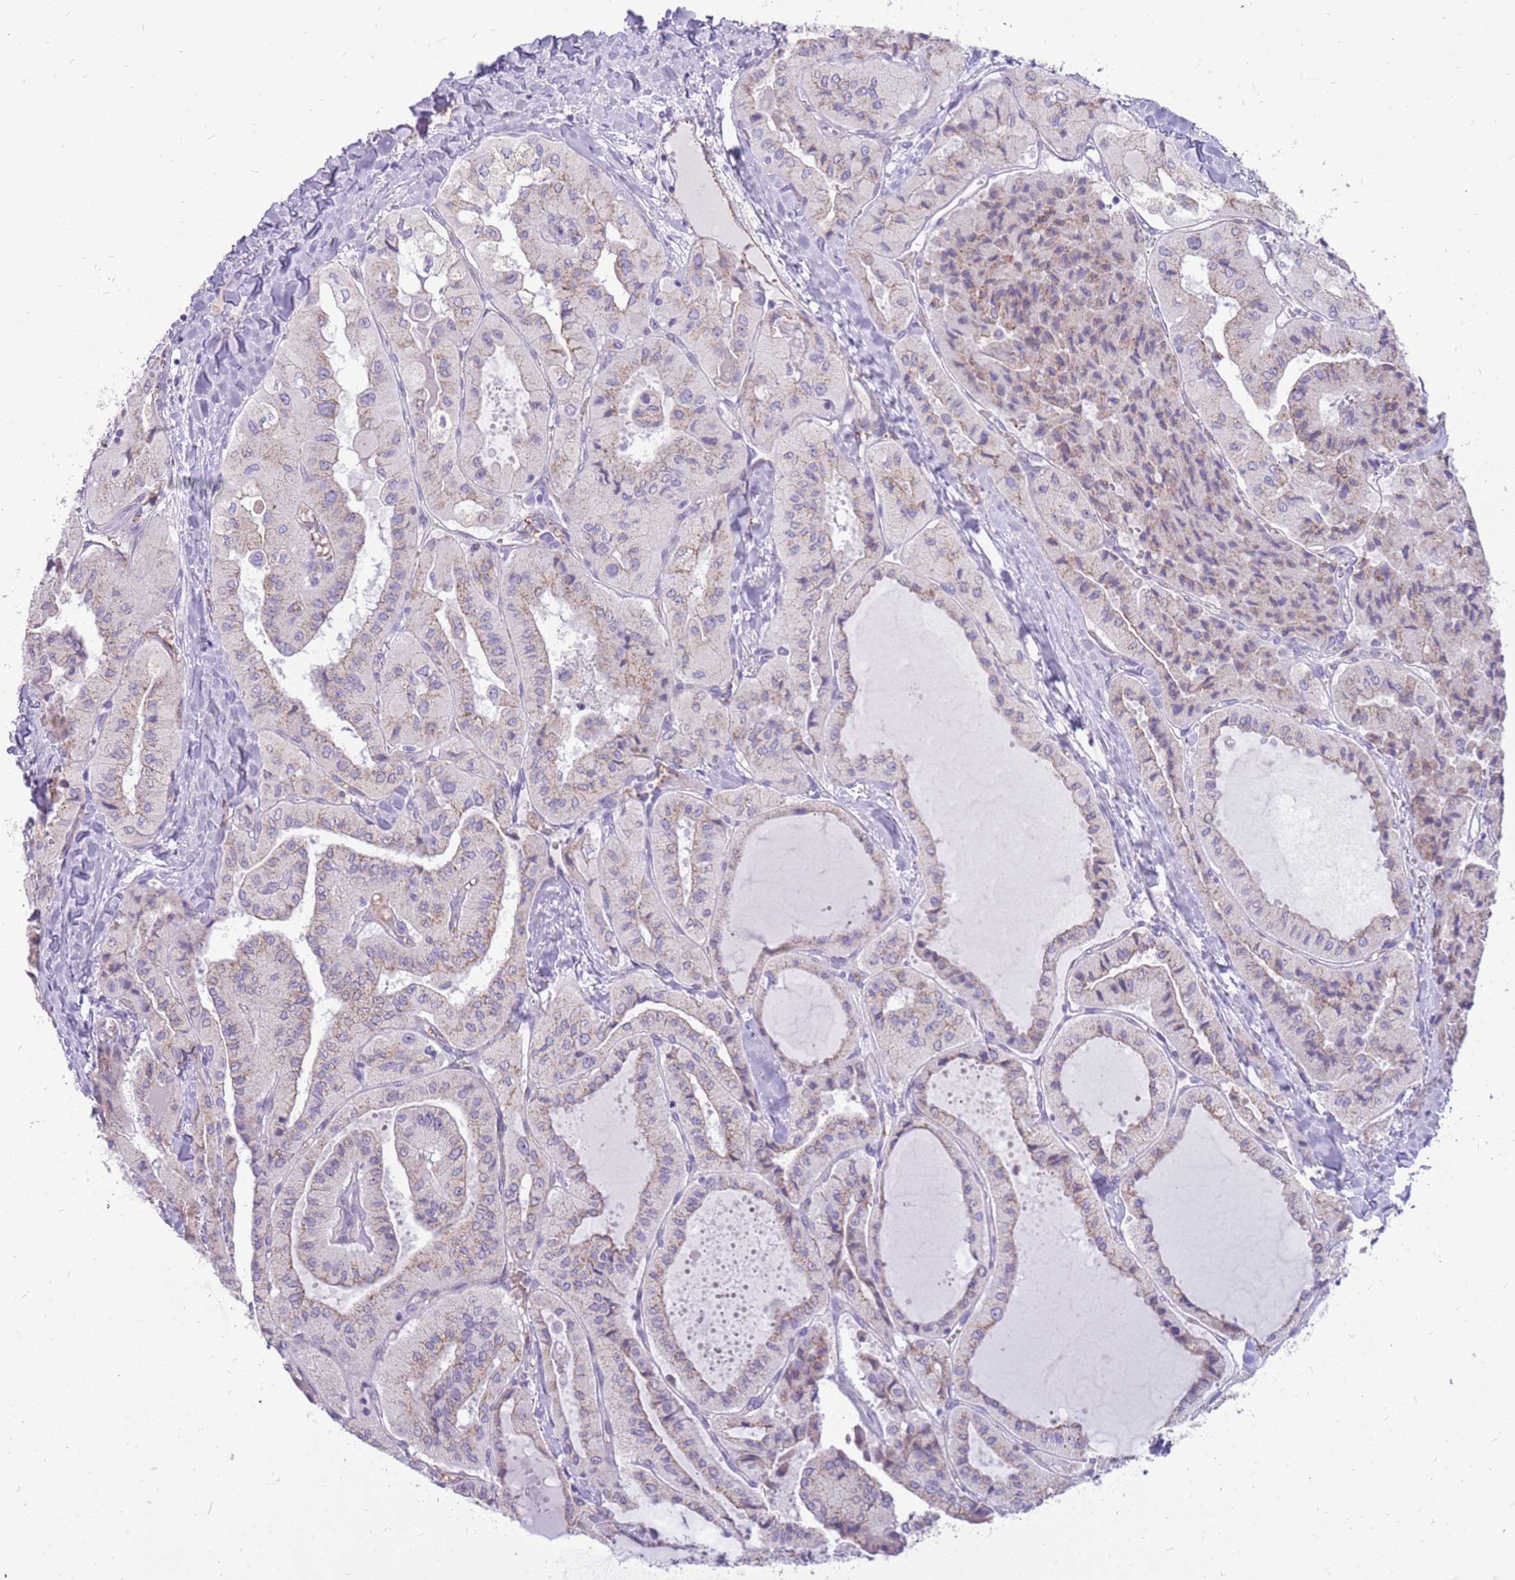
{"staining": {"intensity": "weak", "quantity": "25%-75%", "location": "cytoplasmic/membranous"}, "tissue": "thyroid cancer", "cell_type": "Tumor cells", "image_type": "cancer", "snomed": [{"axis": "morphology", "description": "Normal tissue, NOS"}, {"axis": "morphology", "description": "Papillary adenocarcinoma, NOS"}, {"axis": "topography", "description": "Thyroid gland"}], "caption": "Protein staining of thyroid cancer tissue reveals weak cytoplasmic/membranous positivity in about 25%-75% of tumor cells. Nuclei are stained in blue.", "gene": "PCNX1", "patient": {"sex": "female", "age": 59}}